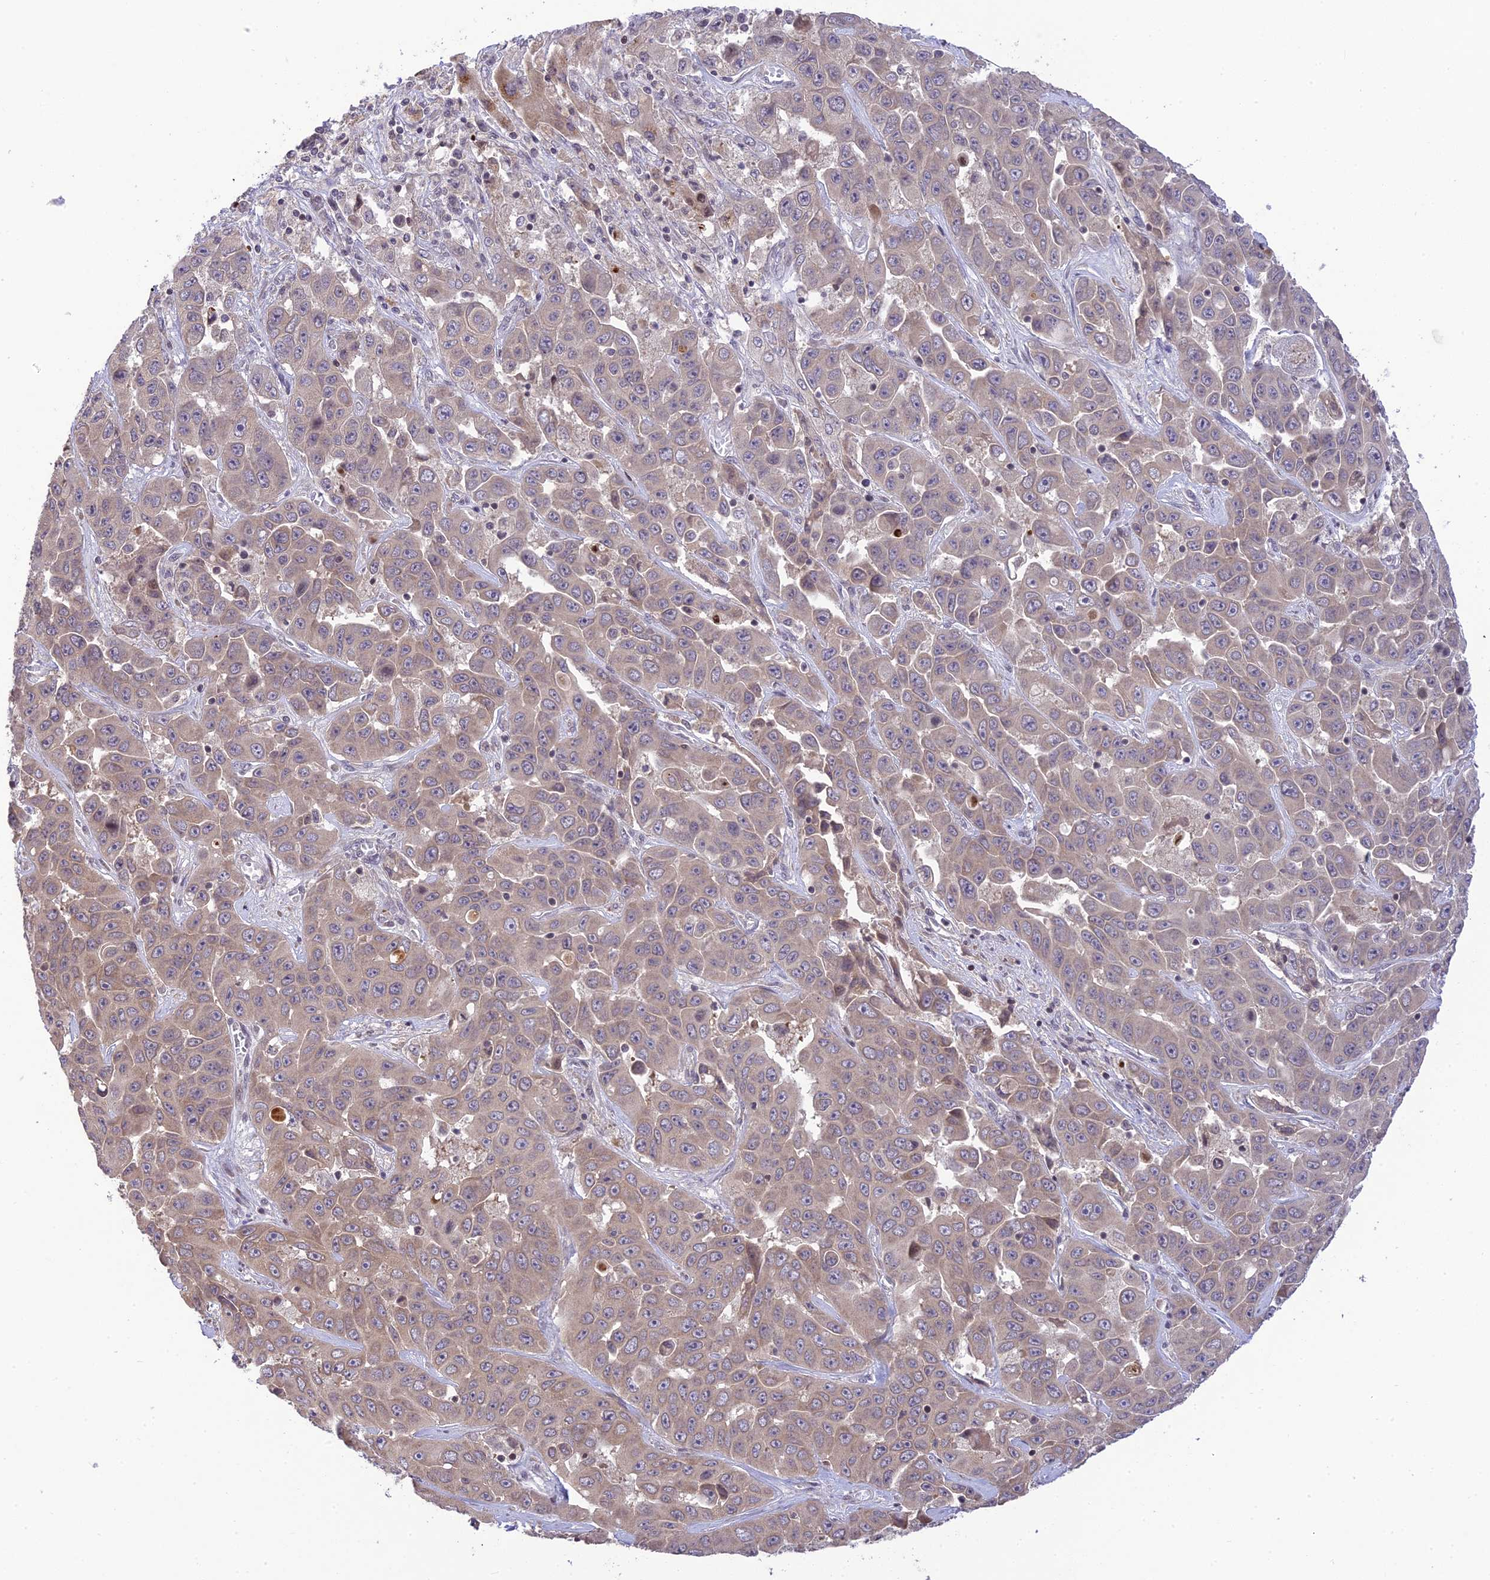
{"staining": {"intensity": "weak", "quantity": "25%-75%", "location": "cytoplasmic/membranous"}, "tissue": "liver cancer", "cell_type": "Tumor cells", "image_type": "cancer", "snomed": [{"axis": "morphology", "description": "Cholangiocarcinoma"}, {"axis": "topography", "description": "Liver"}], "caption": "Approximately 25%-75% of tumor cells in liver cancer show weak cytoplasmic/membranous protein staining as visualized by brown immunohistochemical staining.", "gene": "TEKT1", "patient": {"sex": "female", "age": 52}}